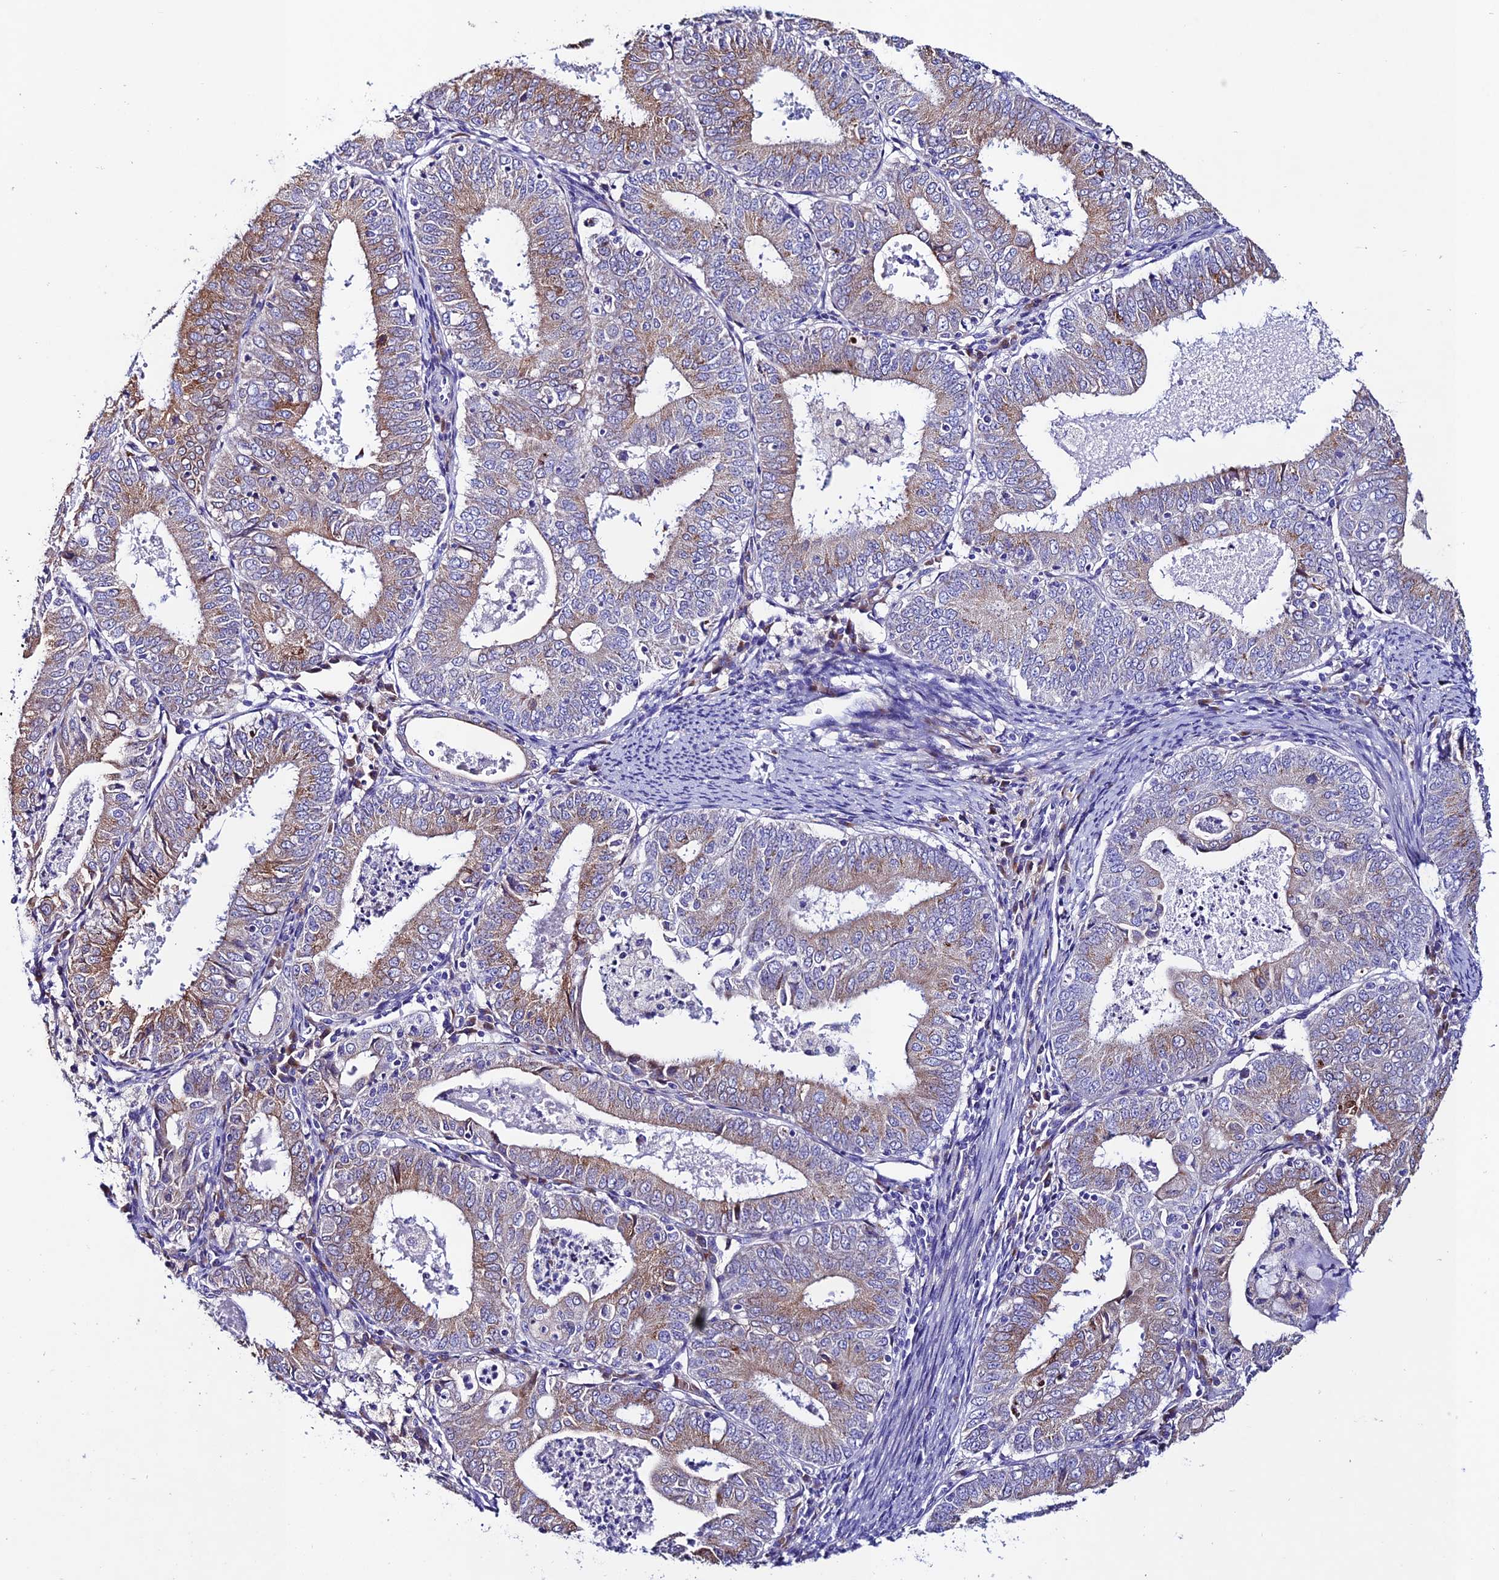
{"staining": {"intensity": "moderate", "quantity": "25%-75%", "location": "cytoplasmic/membranous"}, "tissue": "endometrial cancer", "cell_type": "Tumor cells", "image_type": "cancer", "snomed": [{"axis": "morphology", "description": "Adenocarcinoma, NOS"}, {"axis": "topography", "description": "Endometrium"}], "caption": "Endometrial cancer (adenocarcinoma) stained for a protein (brown) demonstrates moderate cytoplasmic/membranous positive staining in approximately 25%-75% of tumor cells.", "gene": "OR51Q1", "patient": {"sex": "female", "age": 57}}